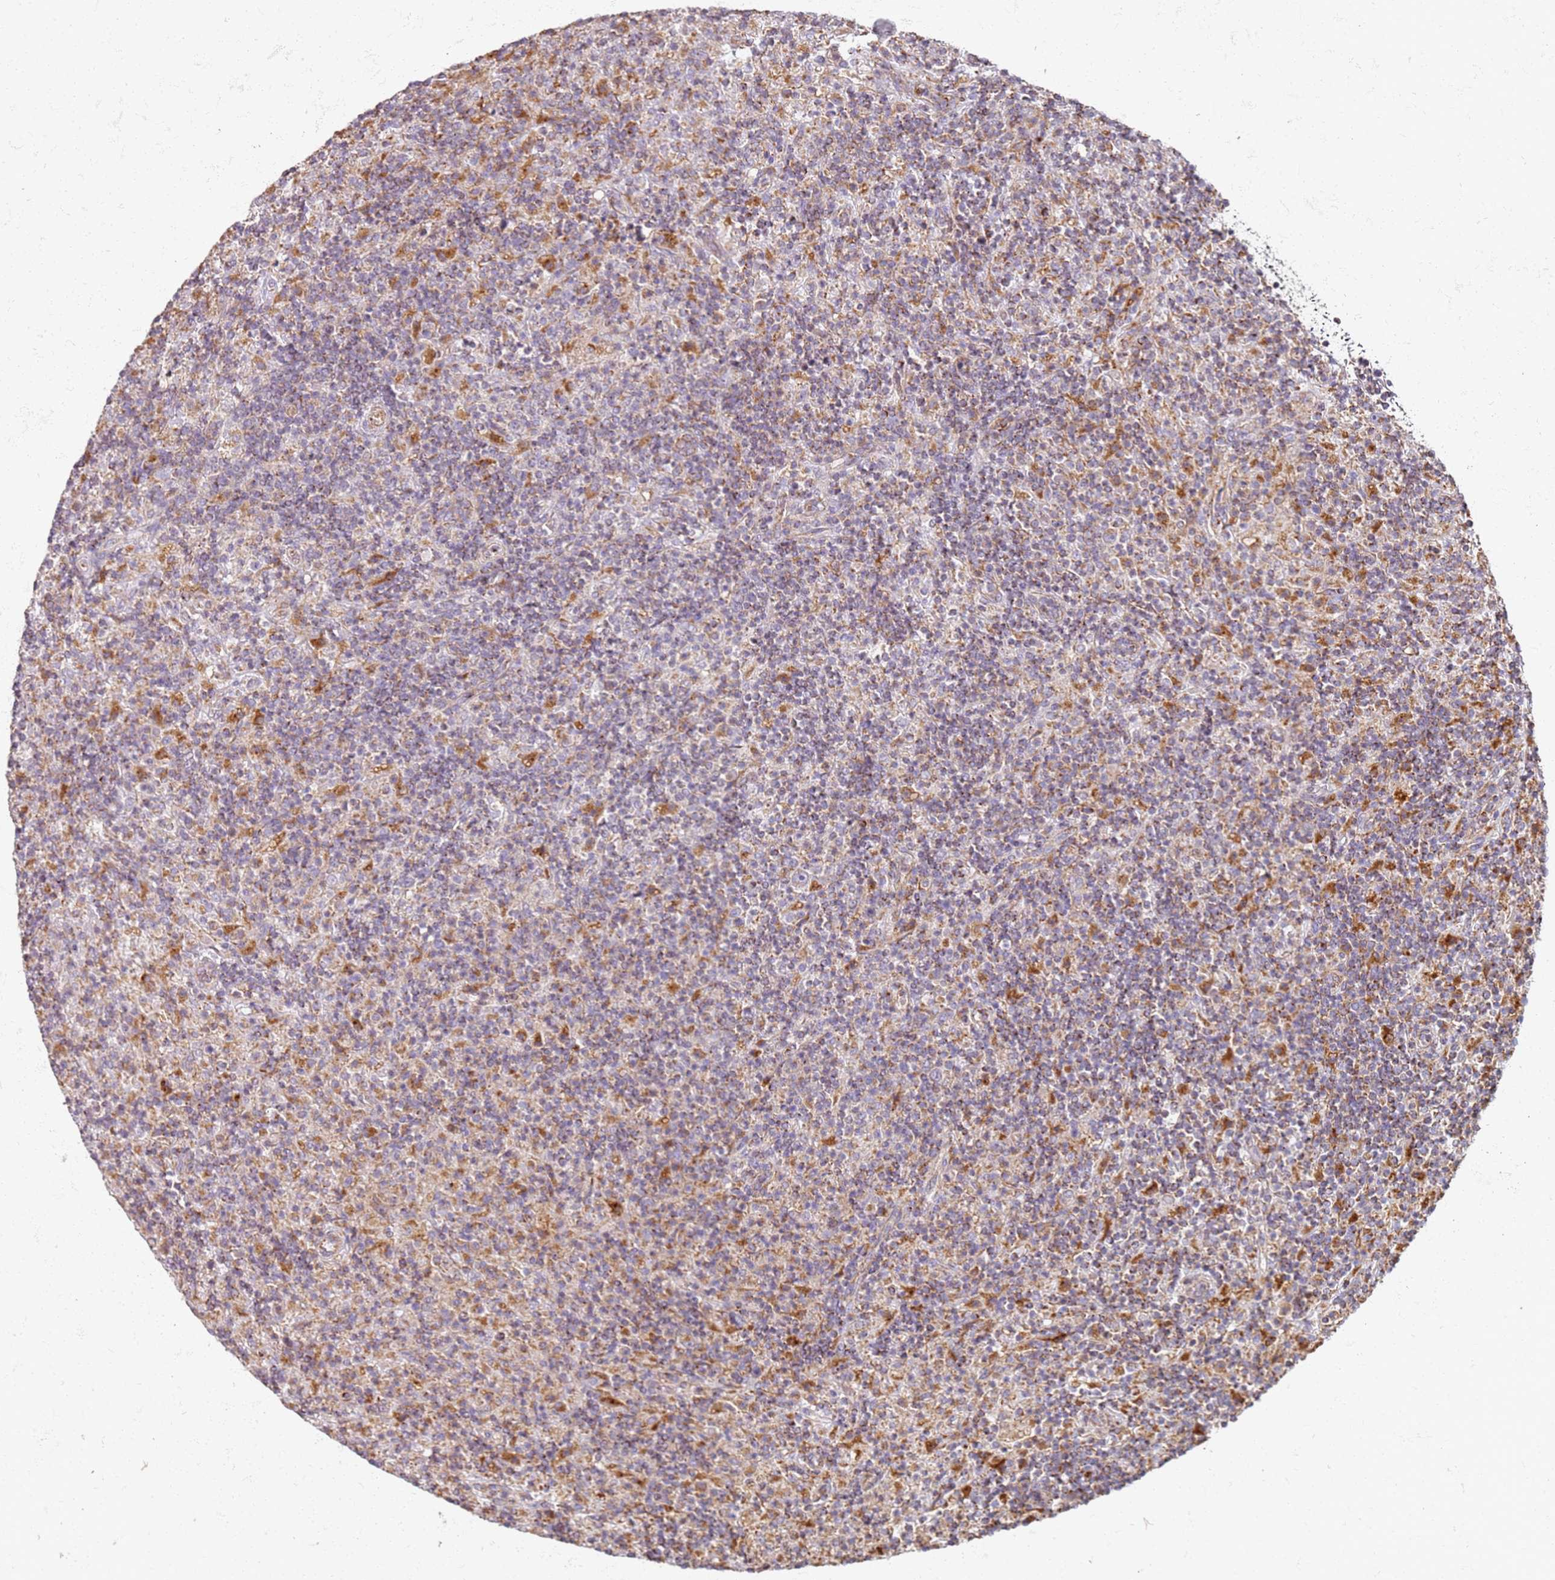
{"staining": {"intensity": "negative", "quantity": "none", "location": "none"}, "tissue": "lymphoma", "cell_type": "Tumor cells", "image_type": "cancer", "snomed": [{"axis": "morphology", "description": "Hodgkin's disease, NOS"}, {"axis": "topography", "description": "Lymph node"}], "caption": "Immunohistochemistry (IHC) of human Hodgkin's disease reveals no expression in tumor cells.", "gene": "PROKR2", "patient": {"sex": "male", "age": 70}}